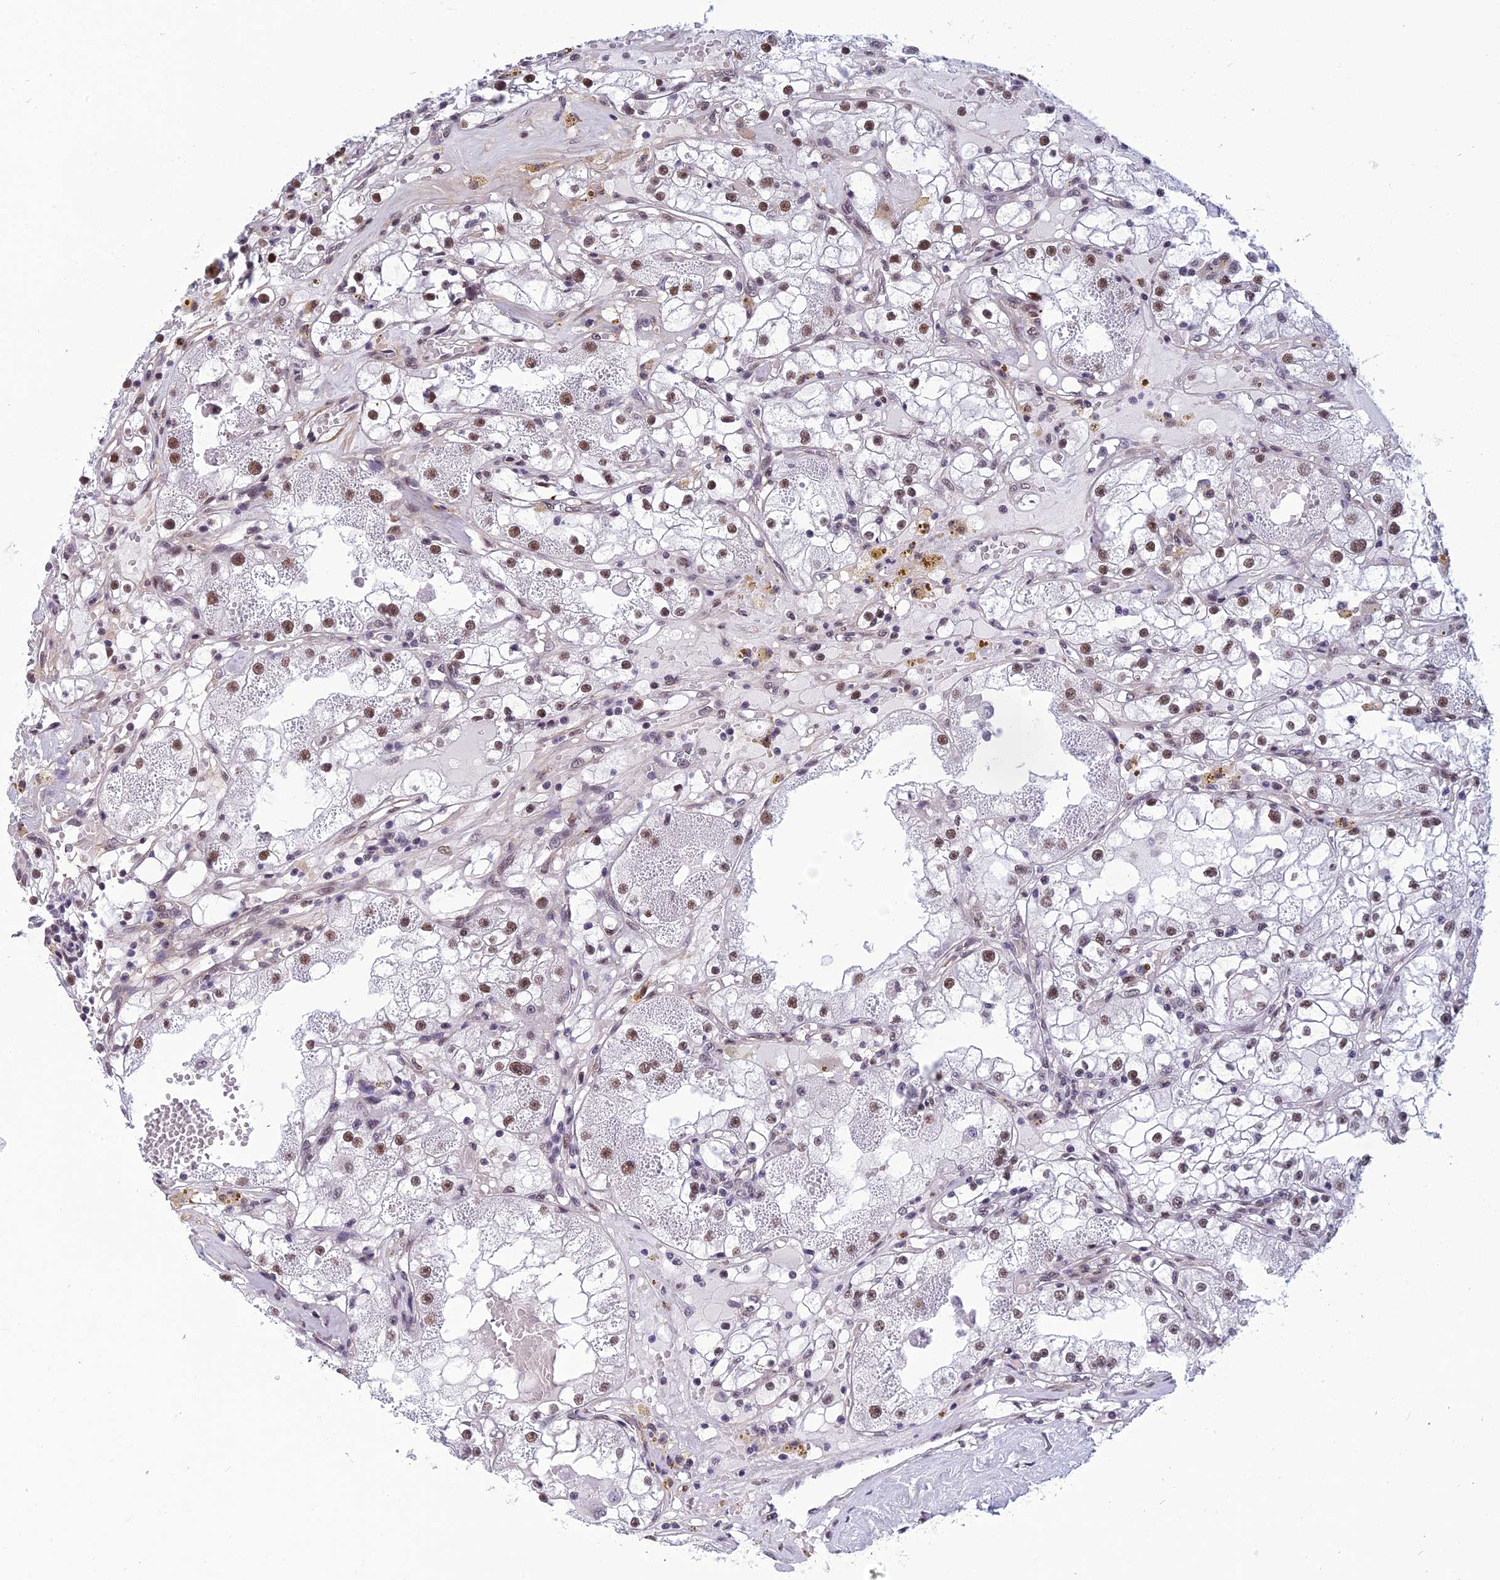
{"staining": {"intensity": "moderate", "quantity": "25%-75%", "location": "nuclear"}, "tissue": "renal cancer", "cell_type": "Tumor cells", "image_type": "cancer", "snomed": [{"axis": "morphology", "description": "Adenocarcinoma, NOS"}, {"axis": "topography", "description": "Kidney"}], "caption": "Immunohistochemistry (IHC) (DAB (3,3'-diaminobenzidine)) staining of human adenocarcinoma (renal) displays moderate nuclear protein staining in approximately 25%-75% of tumor cells.", "gene": "RSRC1", "patient": {"sex": "male", "age": 56}}